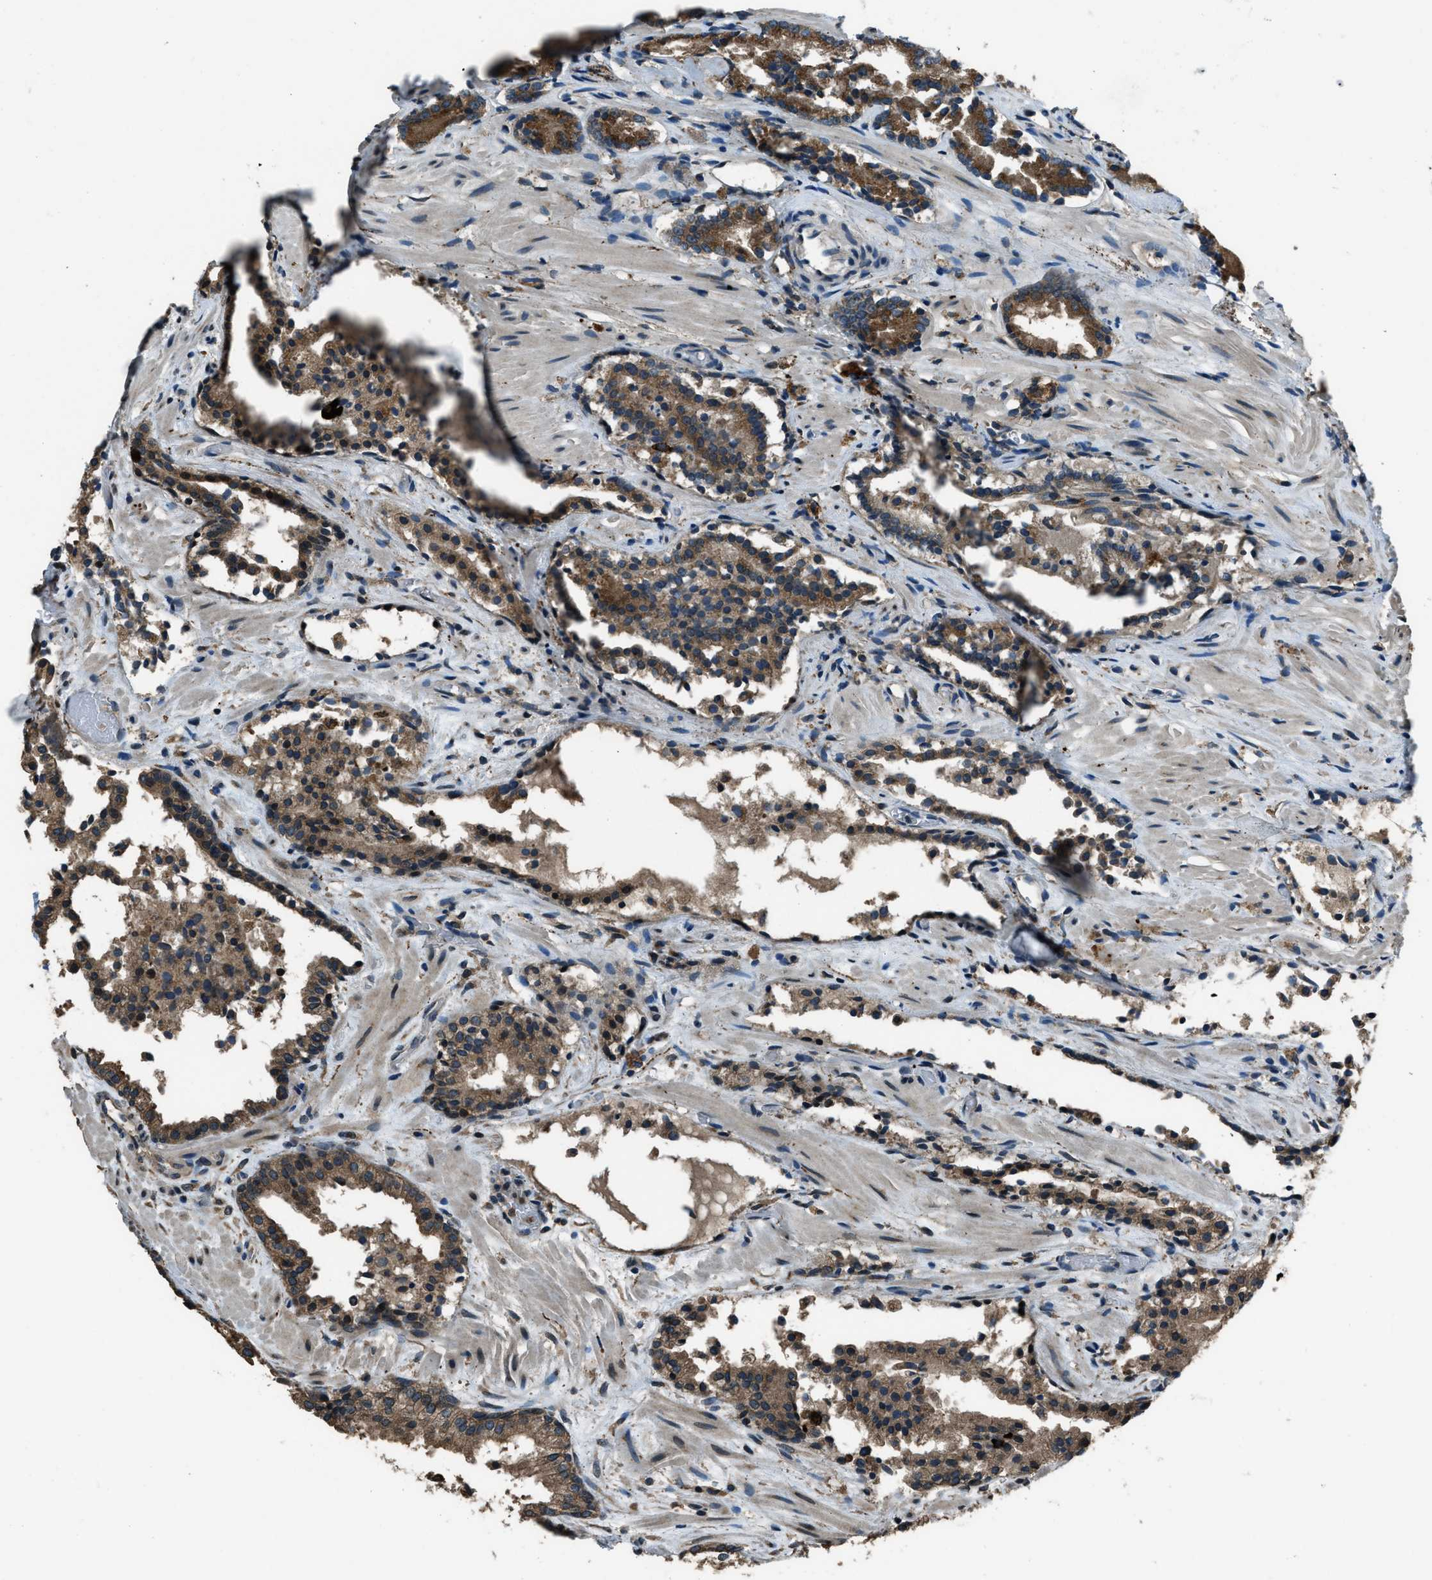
{"staining": {"intensity": "strong", "quantity": ">75%", "location": "cytoplasmic/membranous"}, "tissue": "prostate cancer", "cell_type": "Tumor cells", "image_type": "cancer", "snomed": [{"axis": "morphology", "description": "Adenocarcinoma, Low grade"}, {"axis": "topography", "description": "Prostate"}], "caption": "Adenocarcinoma (low-grade) (prostate) tissue exhibits strong cytoplasmic/membranous expression in about >75% of tumor cells, visualized by immunohistochemistry. The protein of interest is stained brown, and the nuclei are stained in blue (DAB (3,3'-diaminobenzidine) IHC with brightfield microscopy, high magnification).", "gene": "TRIM4", "patient": {"sex": "male", "age": 51}}